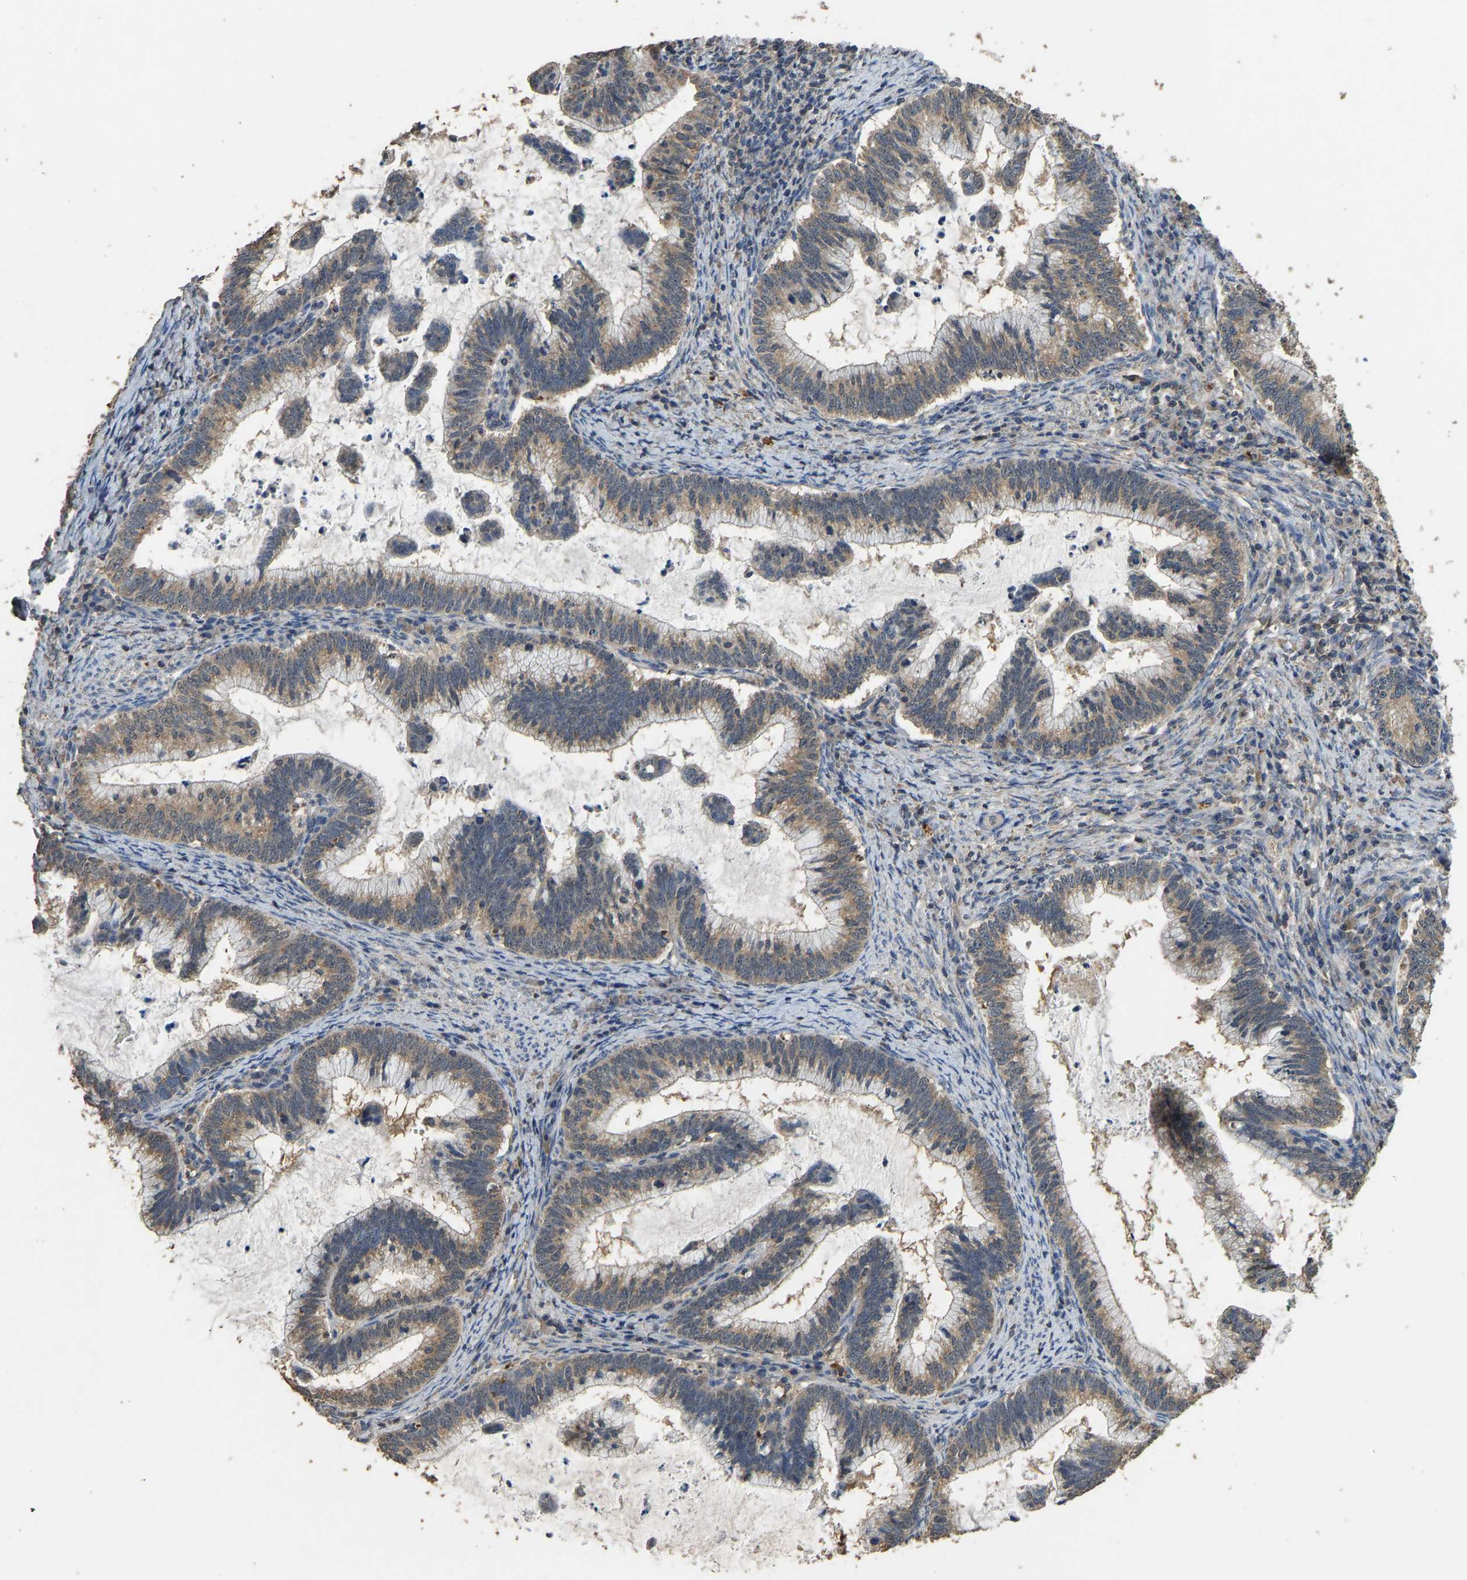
{"staining": {"intensity": "weak", "quantity": "25%-75%", "location": "cytoplasmic/membranous"}, "tissue": "cervical cancer", "cell_type": "Tumor cells", "image_type": "cancer", "snomed": [{"axis": "morphology", "description": "Adenocarcinoma, NOS"}, {"axis": "topography", "description": "Cervix"}], "caption": "Tumor cells exhibit low levels of weak cytoplasmic/membranous staining in approximately 25%-75% of cells in adenocarcinoma (cervical). (Stains: DAB in brown, nuclei in blue, Microscopy: brightfield microscopy at high magnification).", "gene": "CIDEC", "patient": {"sex": "female", "age": 36}}